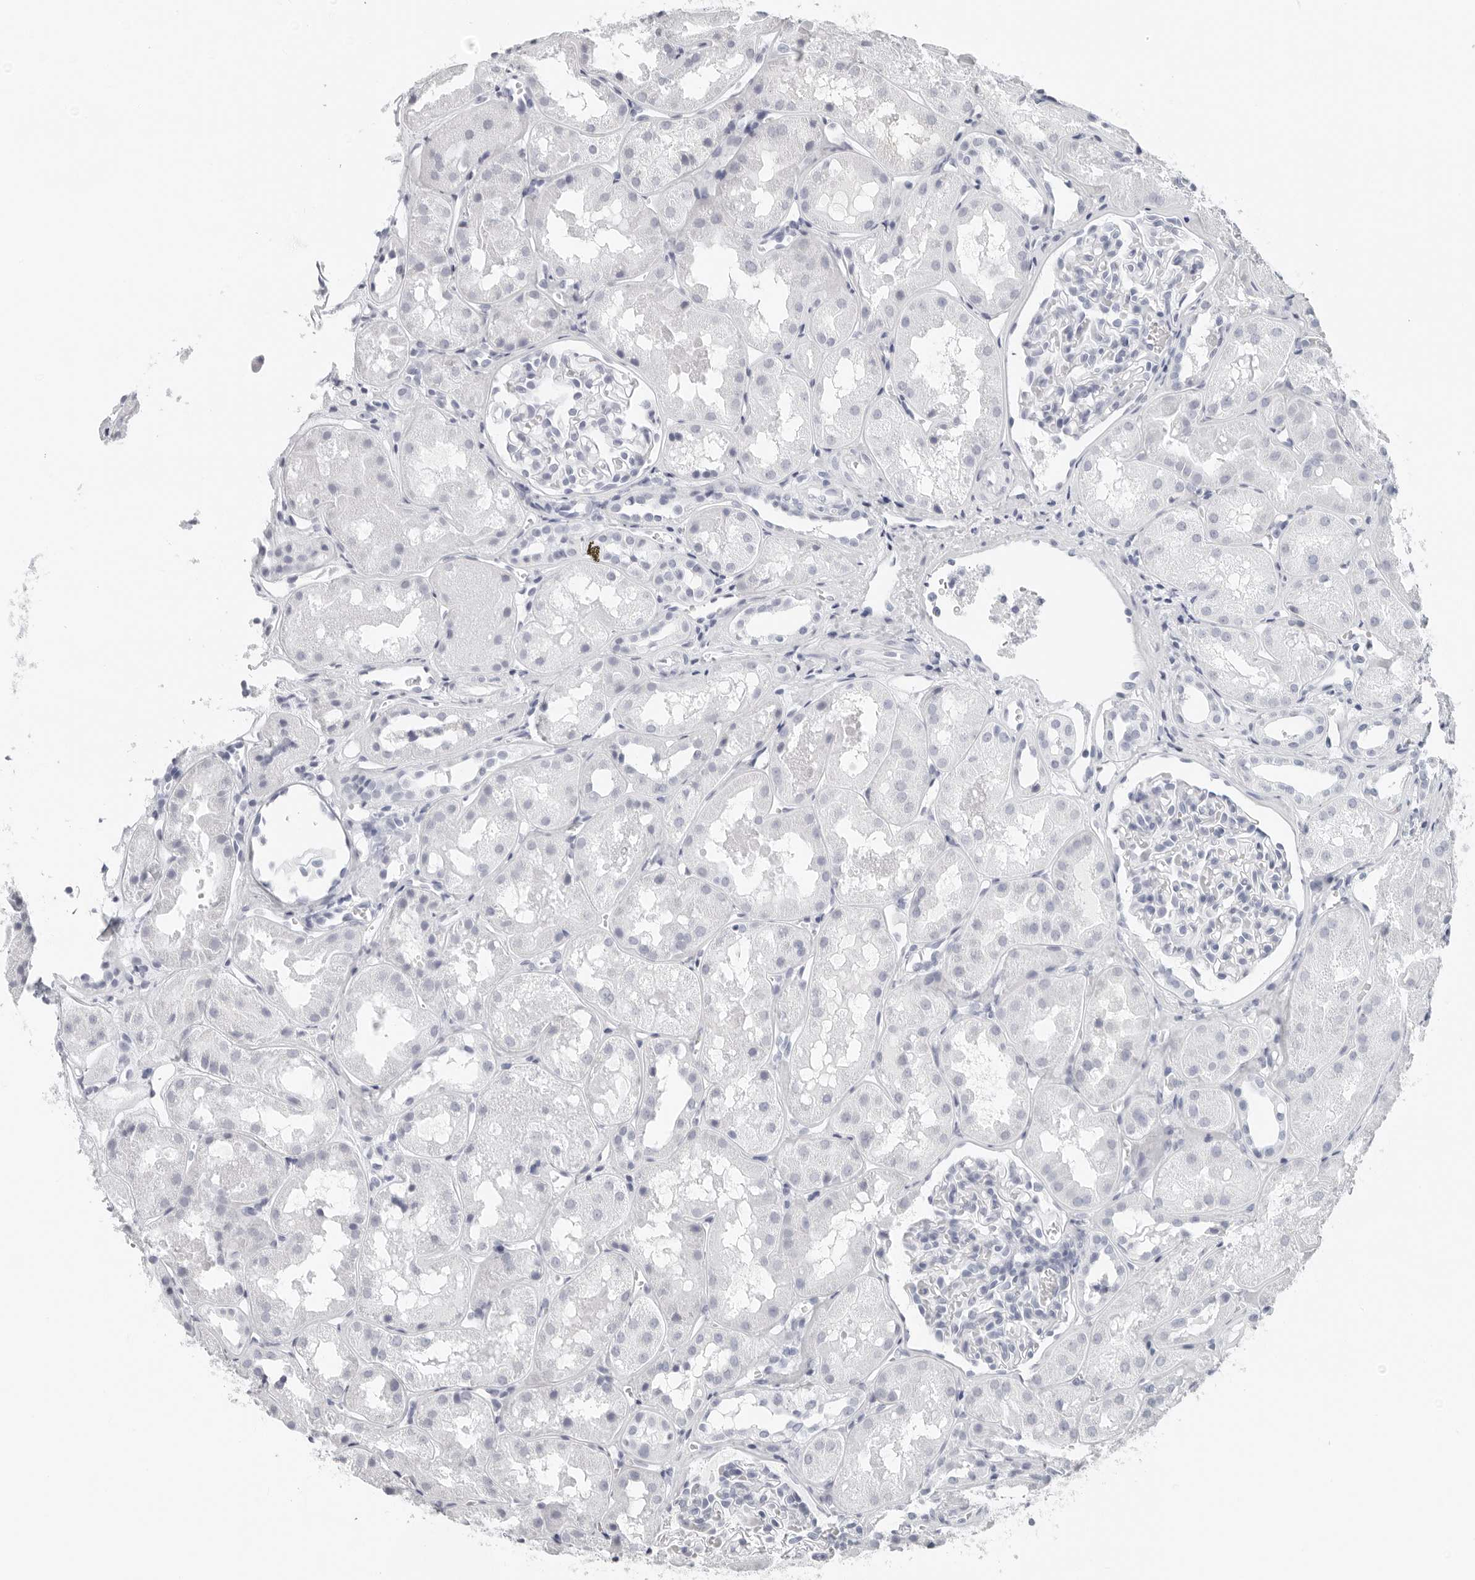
{"staining": {"intensity": "negative", "quantity": "none", "location": "none"}, "tissue": "kidney", "cell_type": "Cells in glomeruli", "image_type": "normal", "snomed": [{"axis": "morphology", "description": "Normal tissue, NOS"}, {"axis": "topography", "description": "Kidney"}], "caption": "Protein analysis of unremarkable kidney shows no significant positivity in cells in glomeruli.", "gene": "CST1", "patient": {"sex": "male", "age": 16}}